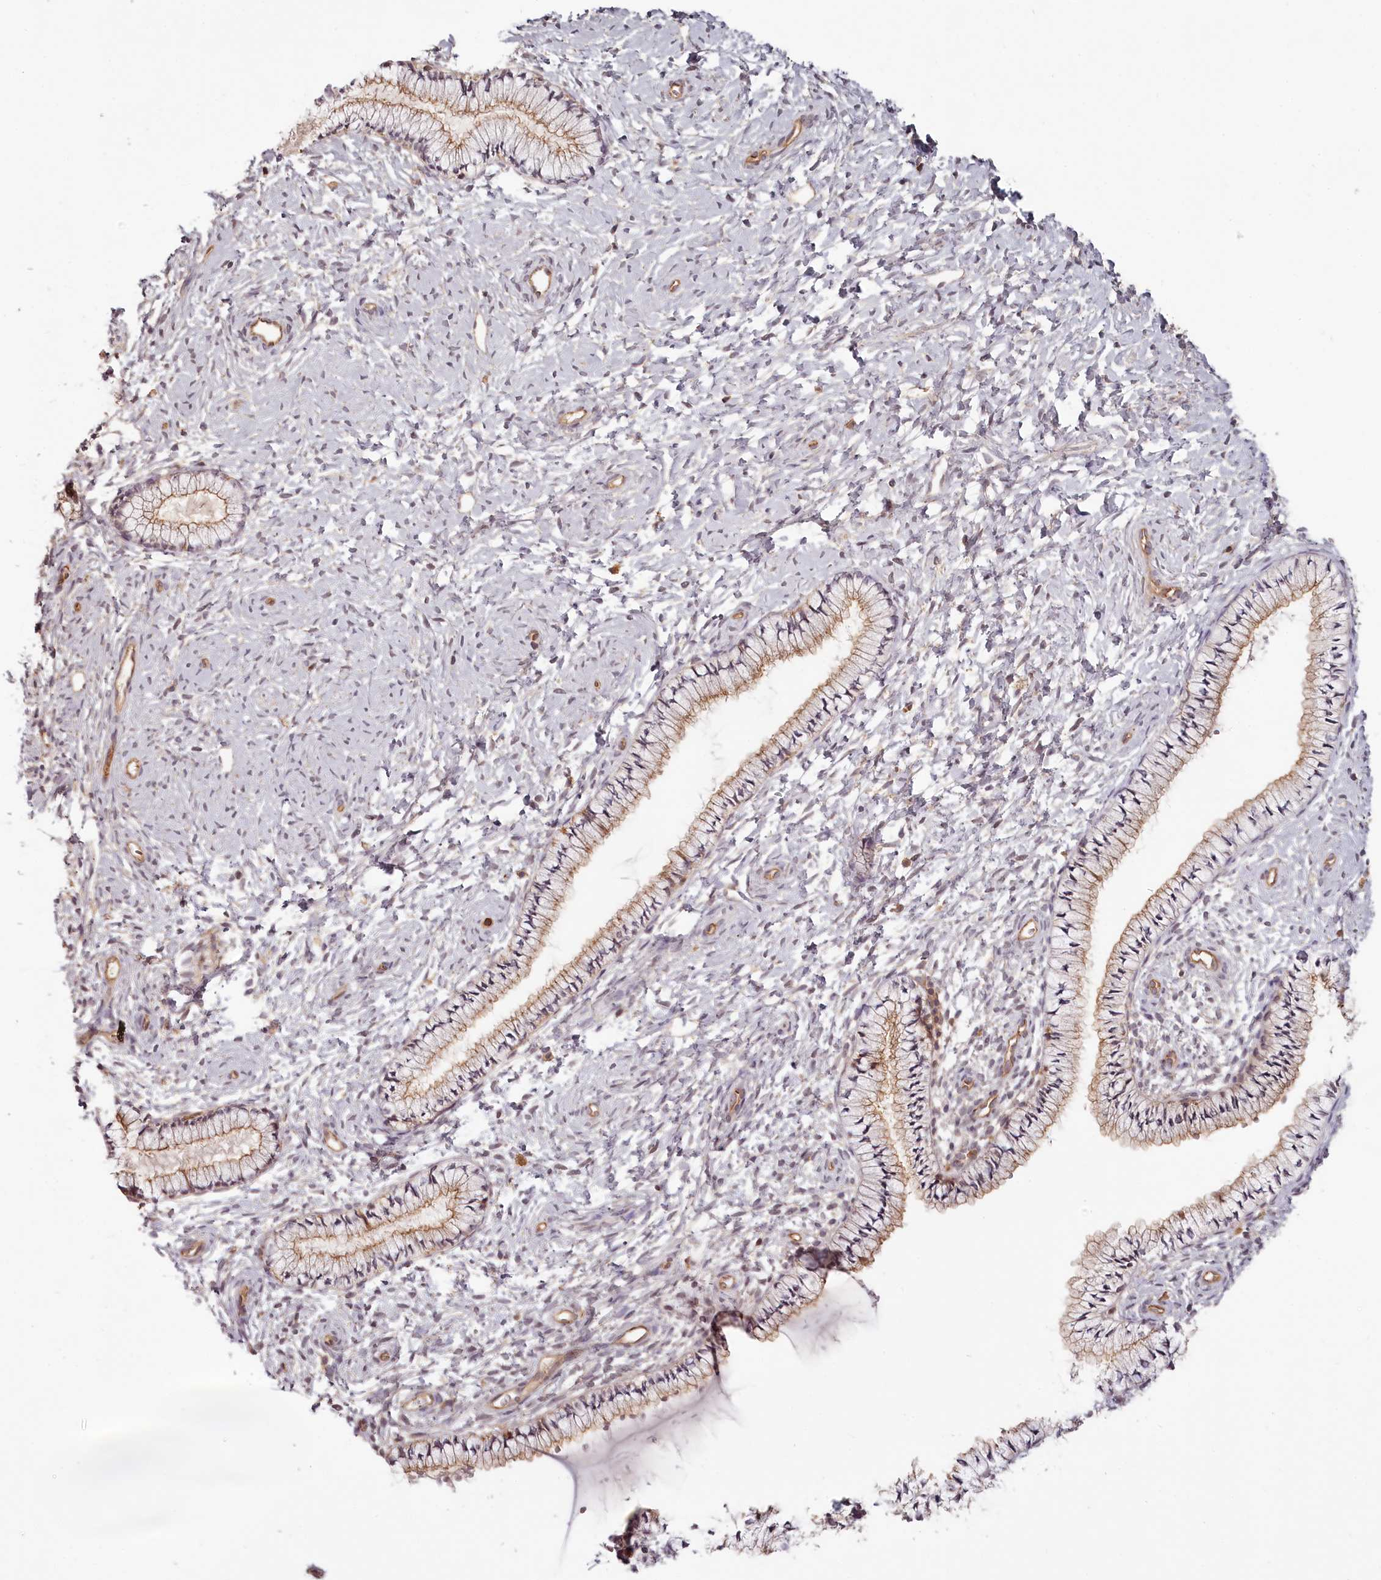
{"staining": {"intensity": "moderate", "quantity": ">75%", "location": "cytoplasmic/membranous"}, "tissue": "cervix", "cell_type": "Glandular cells", "image_type": "normal", "snomed": [{"axis": "morphology", "description": "Normal tissue, NOS"}, {"axis": "topography", "description": "Cervix"}], "caption": "A medium amount of moderate cytoplasmic/membranous positivity is identified in approximately >75% of glandular cells in normal cervix.", "gene": "TMIE", "patient": {"sex": "female", "age": 33}}